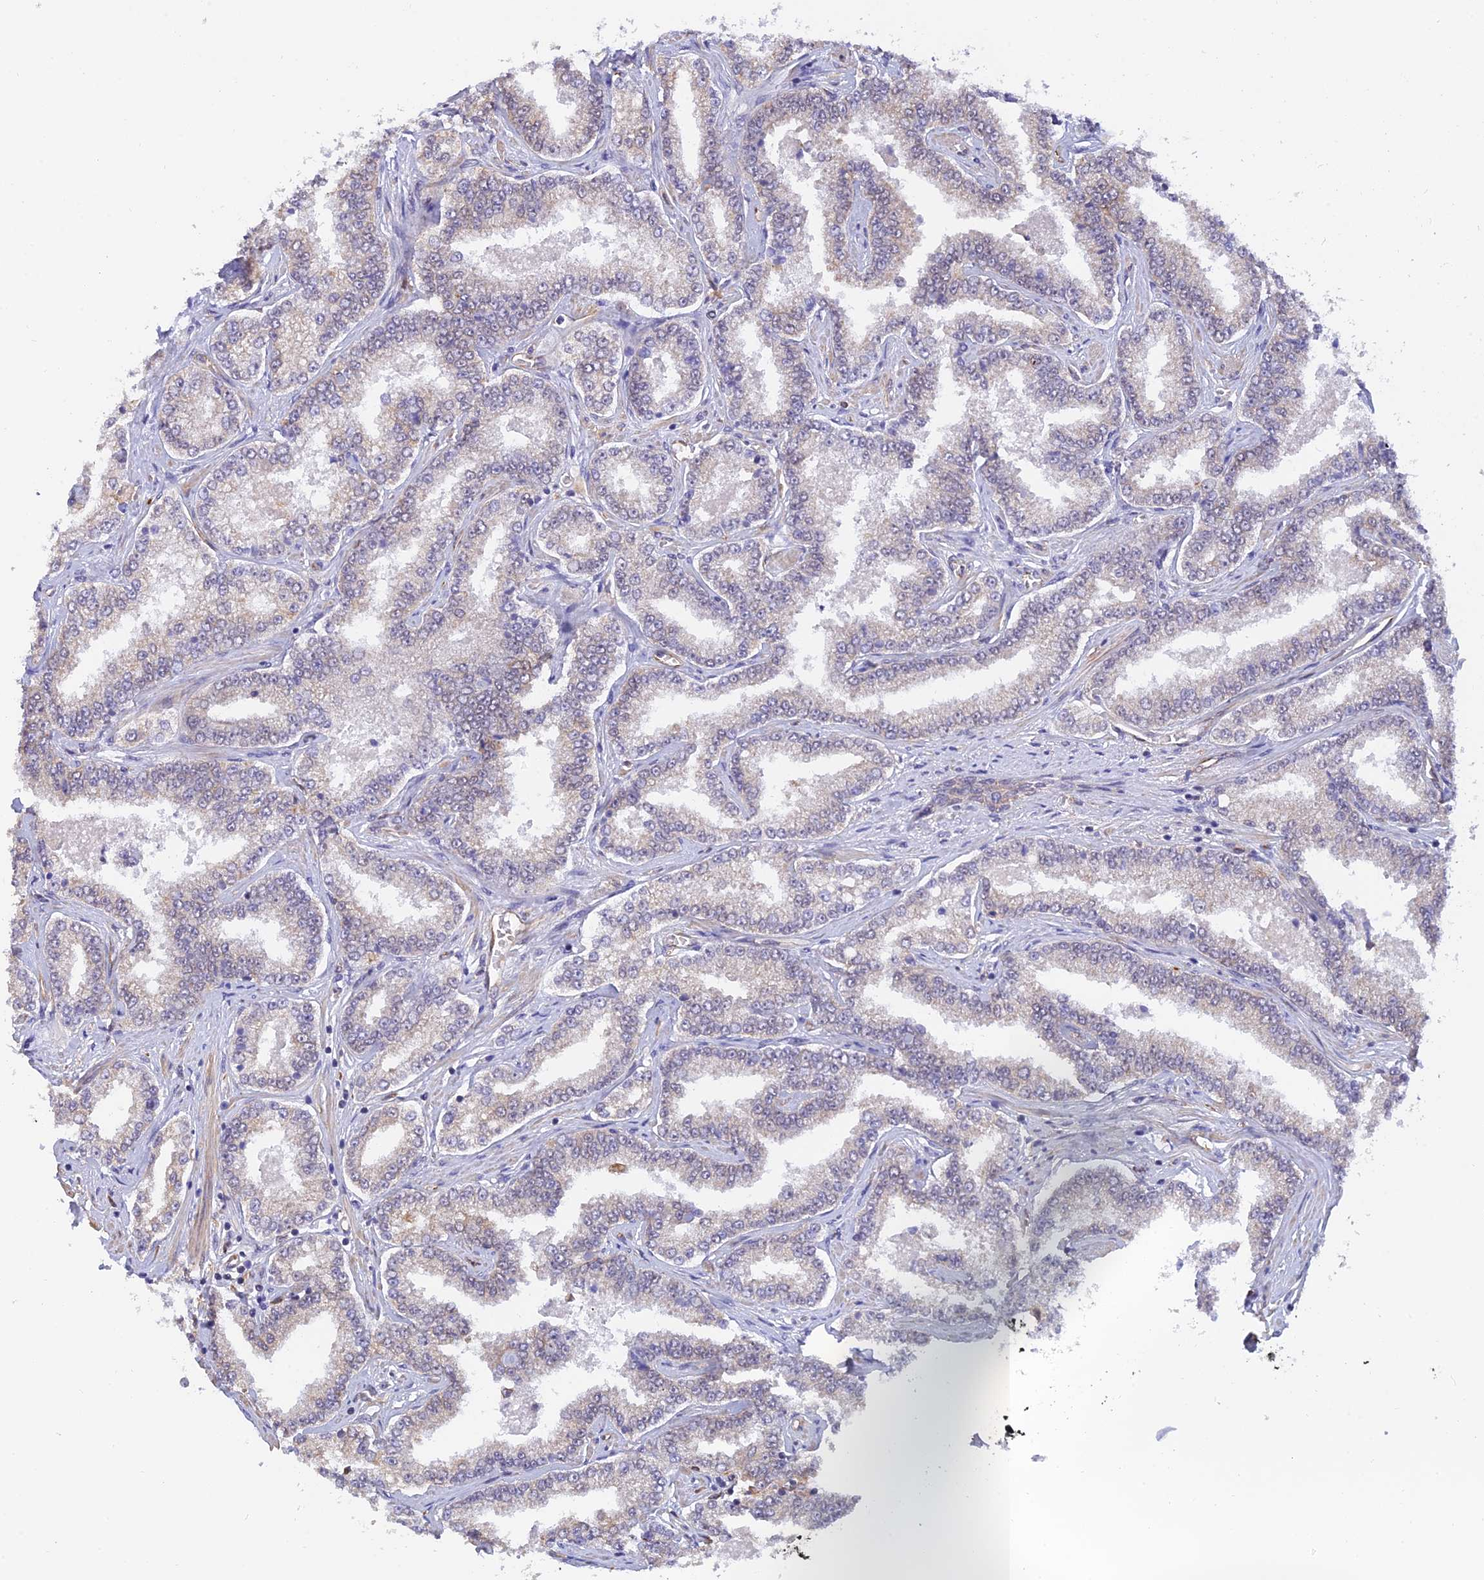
{"staining": {"intensity": "moderate", "quantity": "25%-75%", "location": "cytoplasmic/membranous"}, "tissue": "prostate cancer", "cell_type": "Tumor cells", "image_type": "cancer", "snomed": [{"axis": "morphology", "description": "Normal tissue, NOS"}, {"axis": "morphology", "description": "Adenocarcinoma, High grade"}, {"axis": "topography", "description": "Prostate"}], "caption": "Immunohistochemistry (IHC) staining of adenocarcinoma (high-grade) (prostate), which shows medium levels of moderate cytoplasmic/membranous positivity in approximately 25%-75% of tumor cells indicating moderate cytoplasmic/membranous protein staining. The staining was performed using DAB (brown) for protein detection and nuclei were counterstained in hematoxylin (blue).", "gene": "PAGR1", "patient": {"sex": "male", "age": 83}}